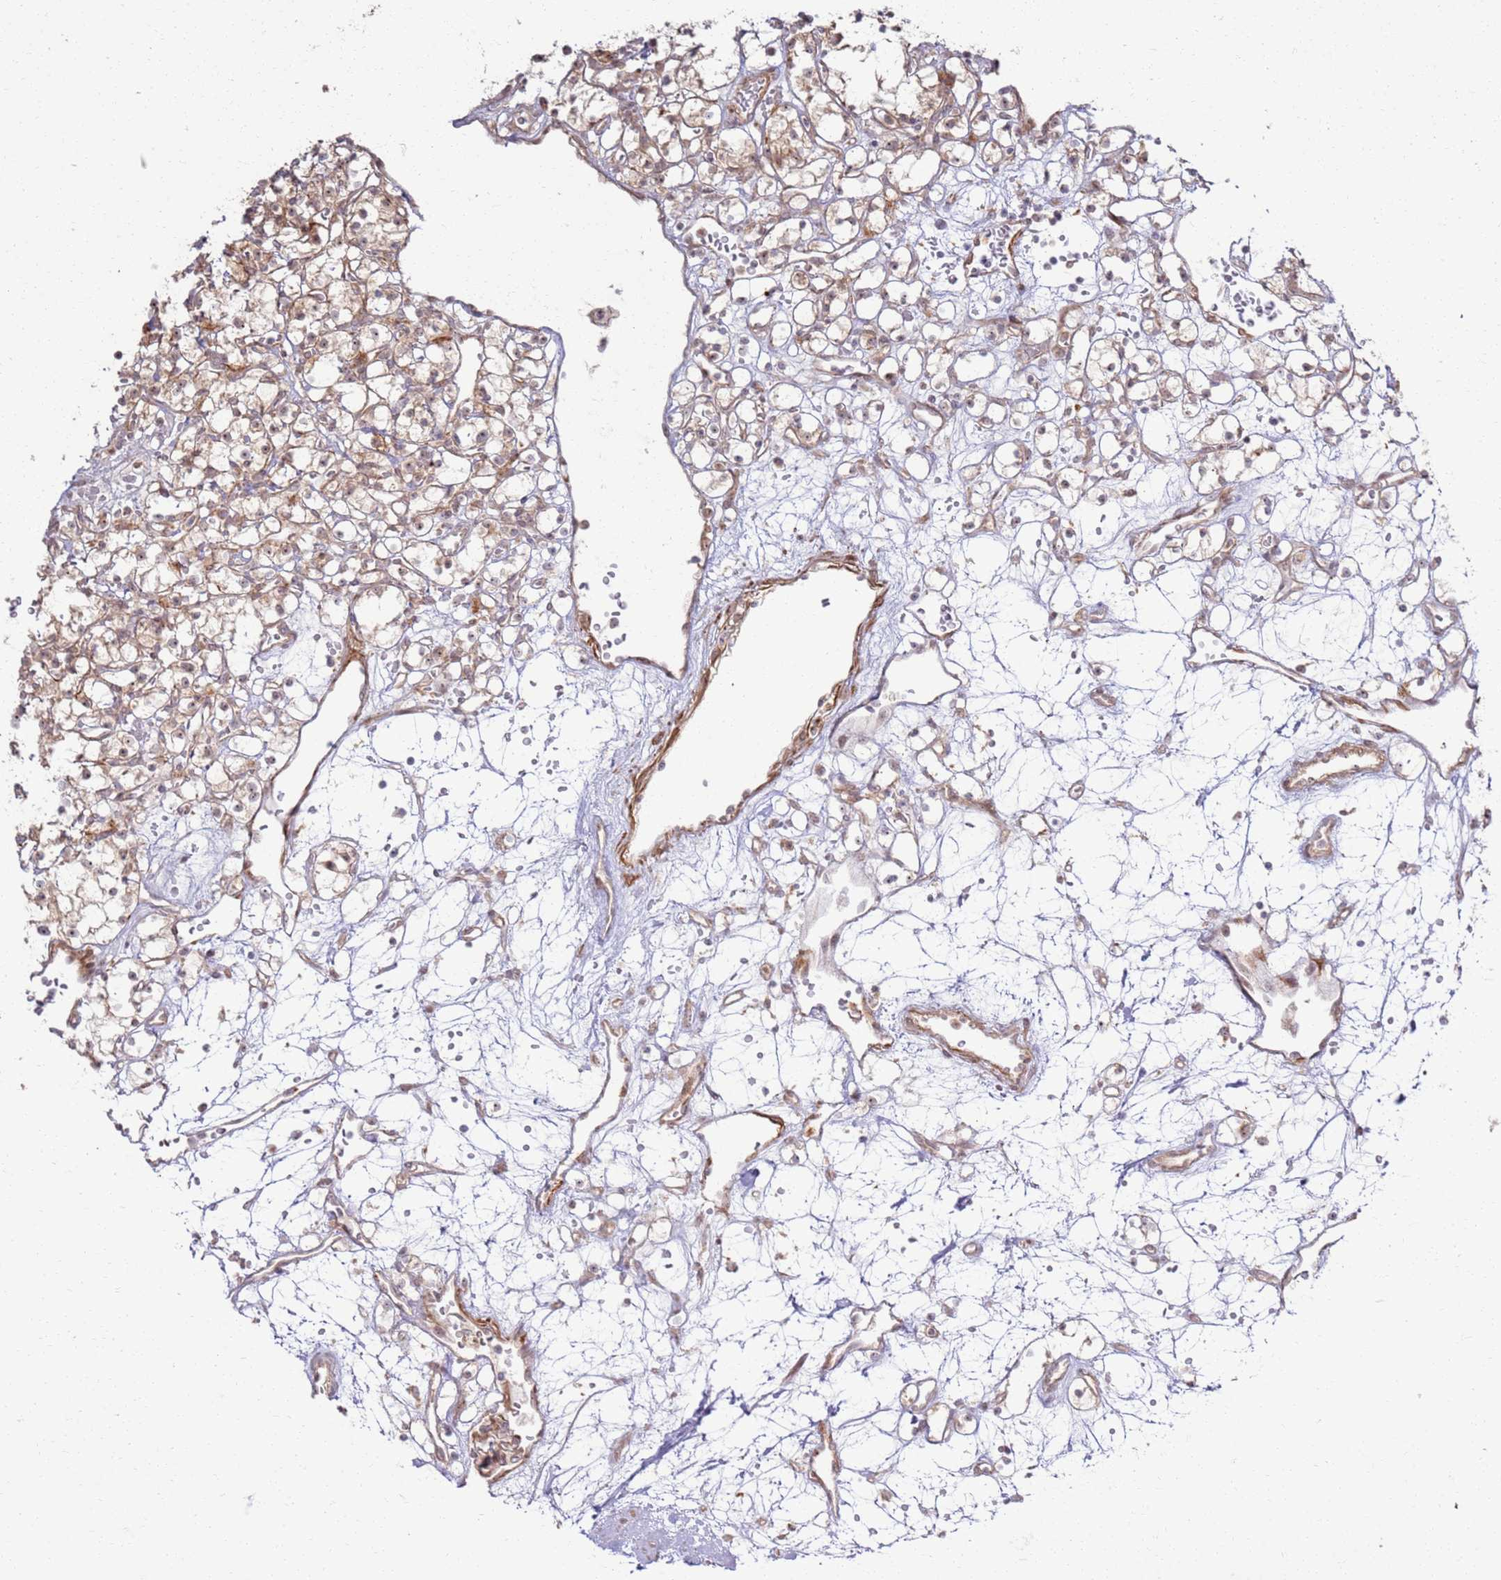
{"staining": {"intensity": "weak", "quantity": ">75%", "location": "cytoplasmic/membranous,nuclear"}, "tissue": "renal cancer", "cell_type": "Tumor cells", "image_type": "cancer", "snomed": [{"axis": "morphology", "description": "Adenocarcinoma, NOS"}, {"axis": "topography", "description": "Kidney"}], "caption": "Immunohistochemical staining of human renal adenocarcinoma shows weak cytoplasmic/membranous and nuclear protein positivity in about >75% of tumor cells. (DAB (3,3'-diaminobenzidine) IHC, brown staining for protein, blue staining for nuclei).", "gene": "CNPY1", "patient": {"sex": "female", "age": 59}}